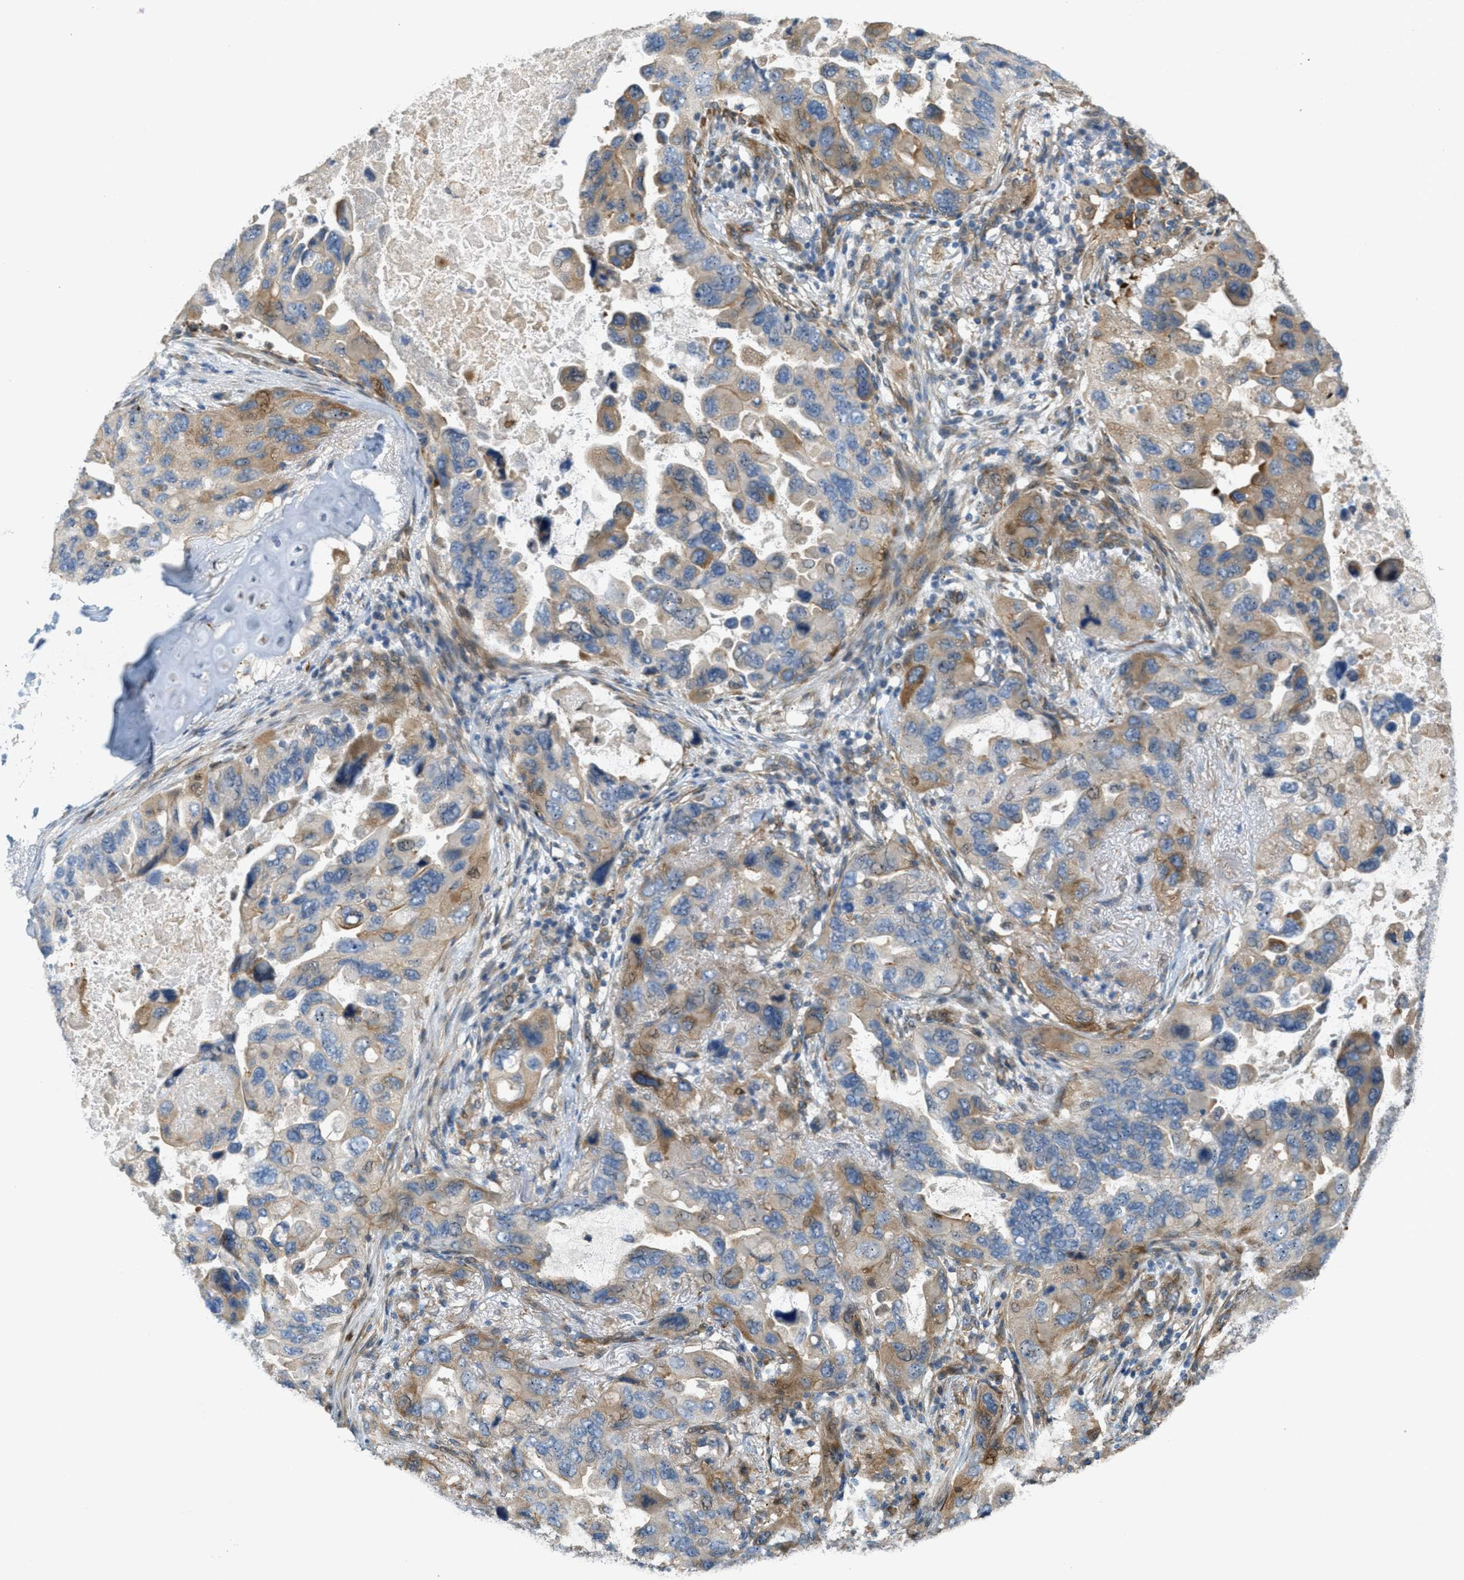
{"staining": {"intensity": "moderate", "quantity": "25%-75%", "location": "cytoplasmic/membranous"}, "tissue": "lung cancer", "cell_type": "Tumor cells", "image_type": "cancer", "snomed": [{"axis": "morphology", "description": "Squamous cell carcinoma, NOS"}, {"axis": "topography", "description": "Lung"}], "caption": "DAB immunohistochemical staining of squamous cell carcinoma (lung) shows moderate cytoplasmic/membranous protein expression in approximately 25%-75% of tumor cells.", "gene": "ADCY5", "patient": {"sex": "female", "age": 73}}